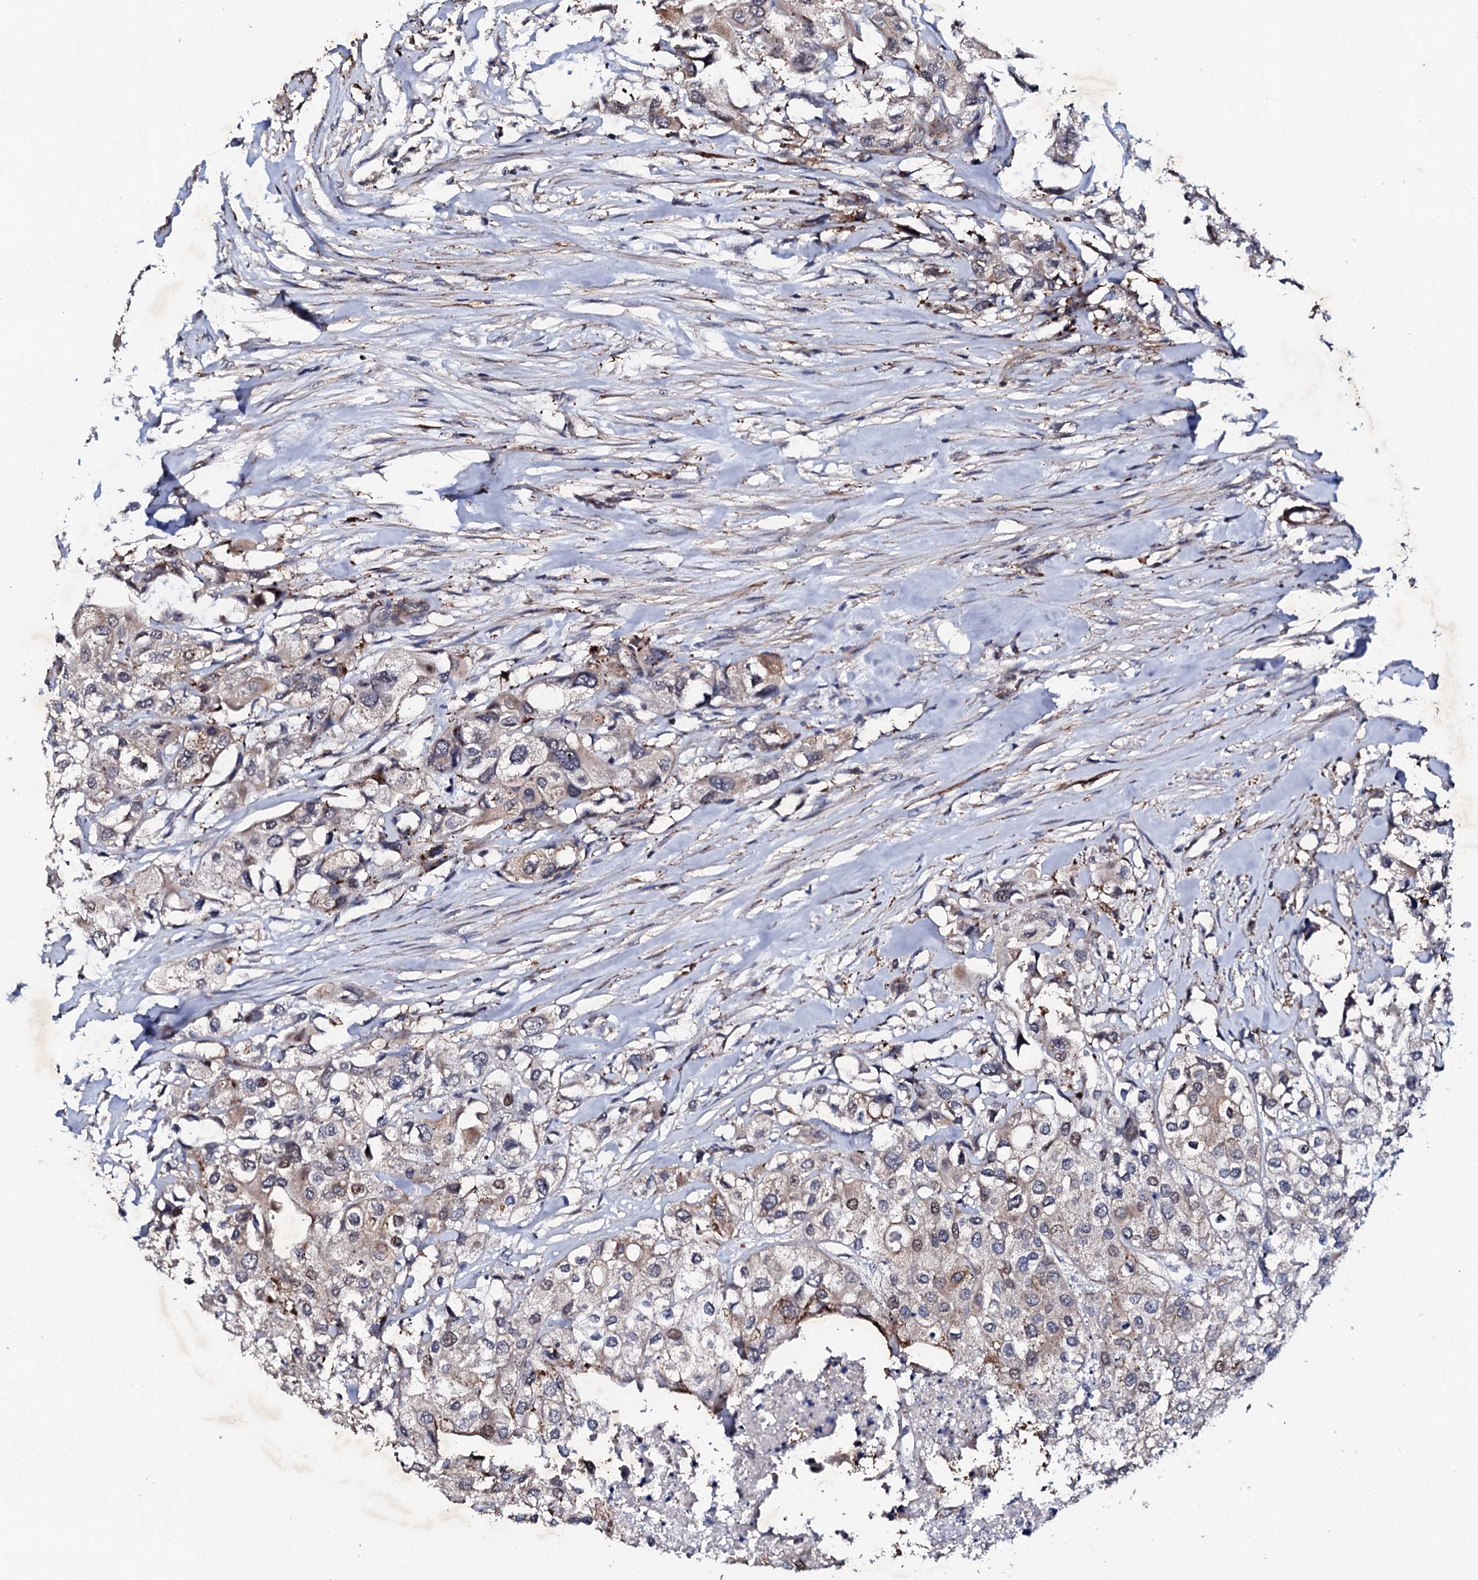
{"staining": {"intensity": "weak", "quantity": "<25%", "location": "cytoplasmic/membranous"}, "tissue": "urothelial cancer", "cell_type": "Tumor cells", "image_type": "cancer", "snomed": [{"axis": "morphology", "description": "Urothelial carcinoma, High grade"}, {"axis": "topography", "description": "Urinary bladder"}], "caption": "A high-resolution photomicrograph shows immunohistochemistry staining of urothelial cancer, which reveals no significant expression in tumor cells.", "gene": "GTPBP4", "patient": {"sex": "male", "age": 64}}